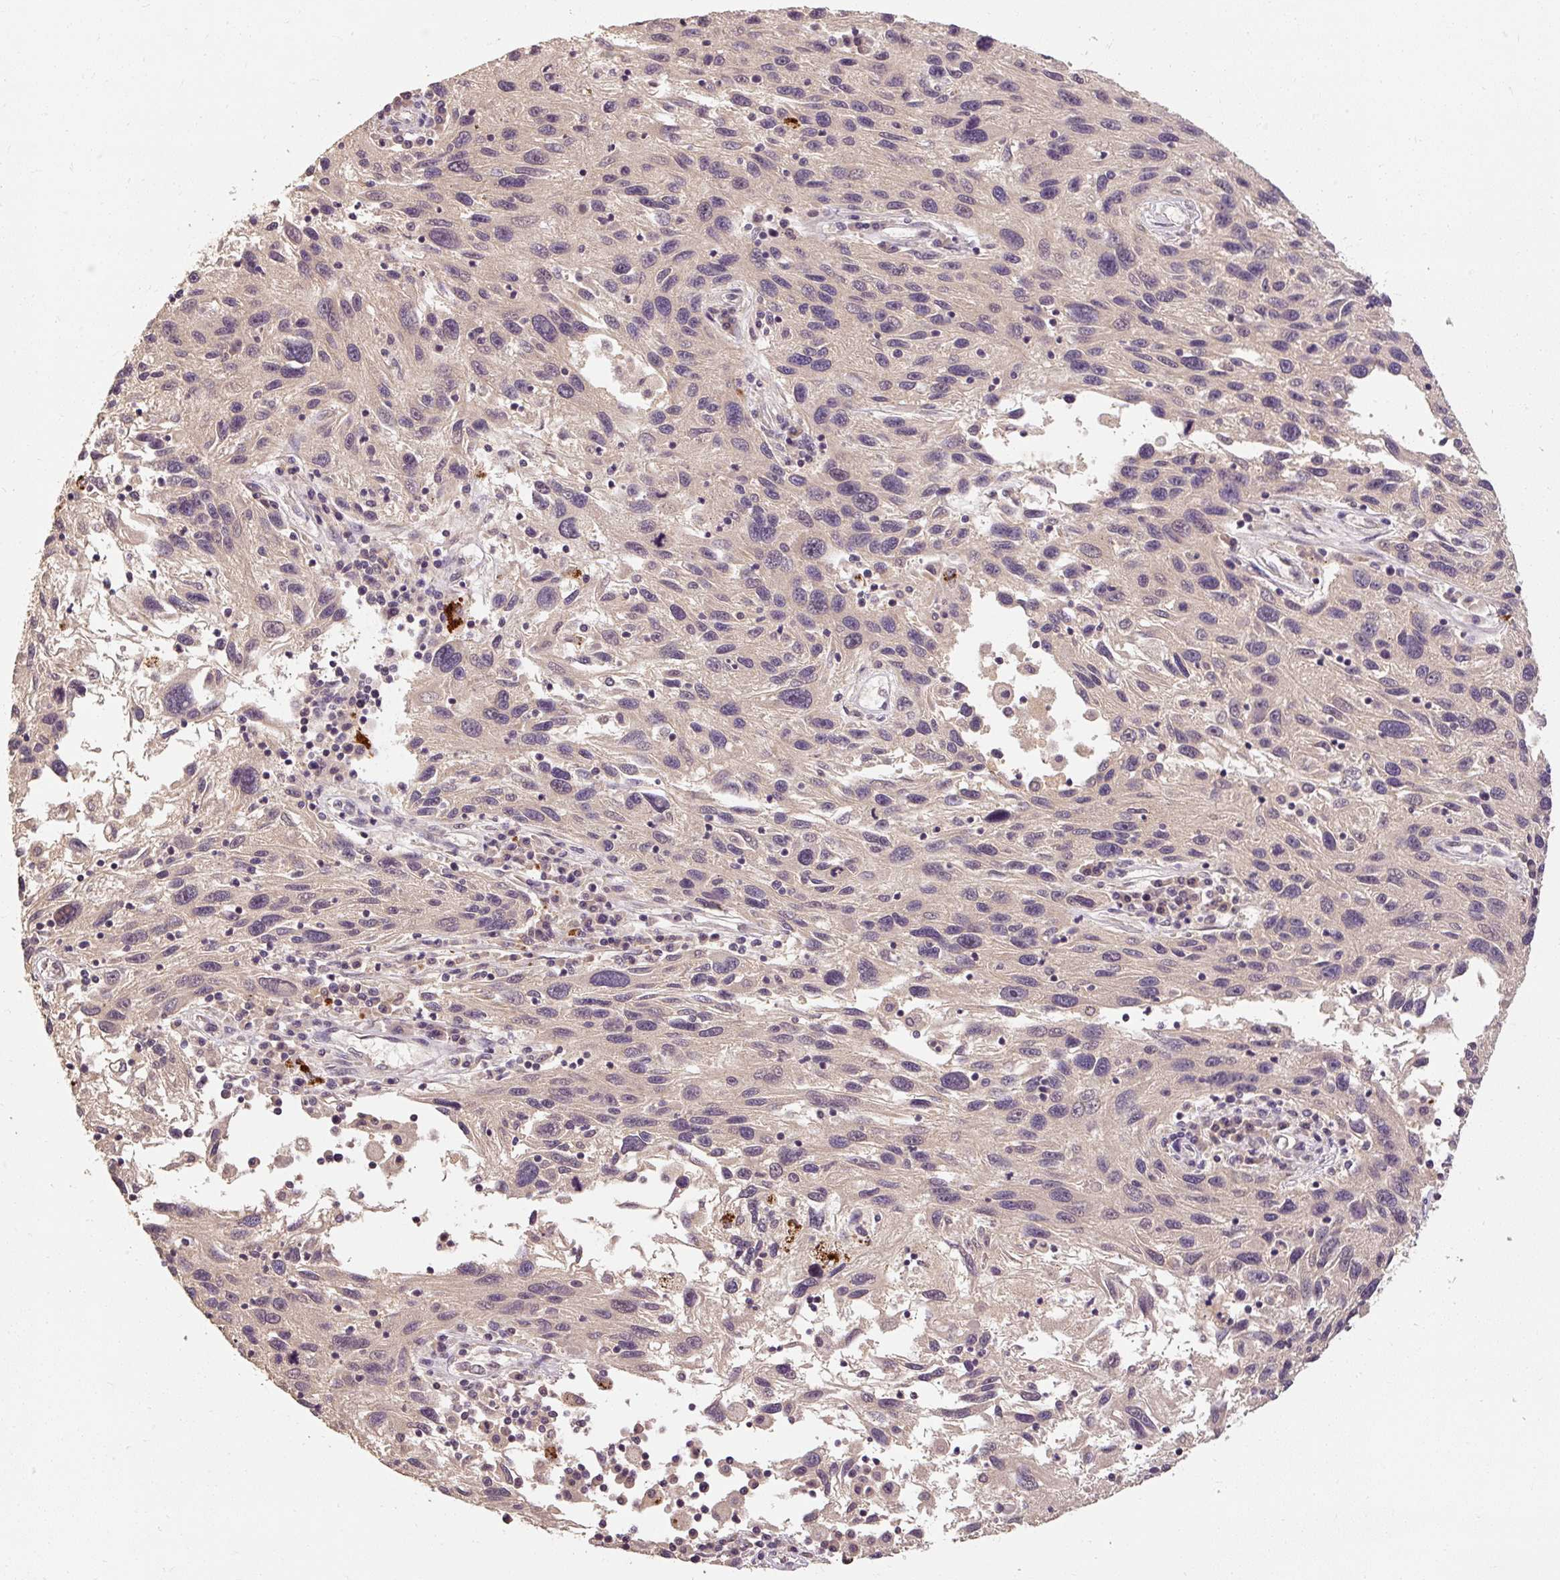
{"staining": {"intensity": "negative", "quantity": "none", "location": "none"}, "tissue": "melanoma", "cell_type": "Tumor cells", "image_type": "cancer", "snomed": [{"axis": "morphology", "description": "Malignant melanoma, NOS"}, {"axis": "topography", "description": "Skin"}], "caption": "IHC histopathology image of malignant melanoma stained for a protein (brown), which shows no staining in tumor cells. (DAB IHC, high magnification).", "gene": "CFAP65", "patient": {"sex": "male", "age": 53}}